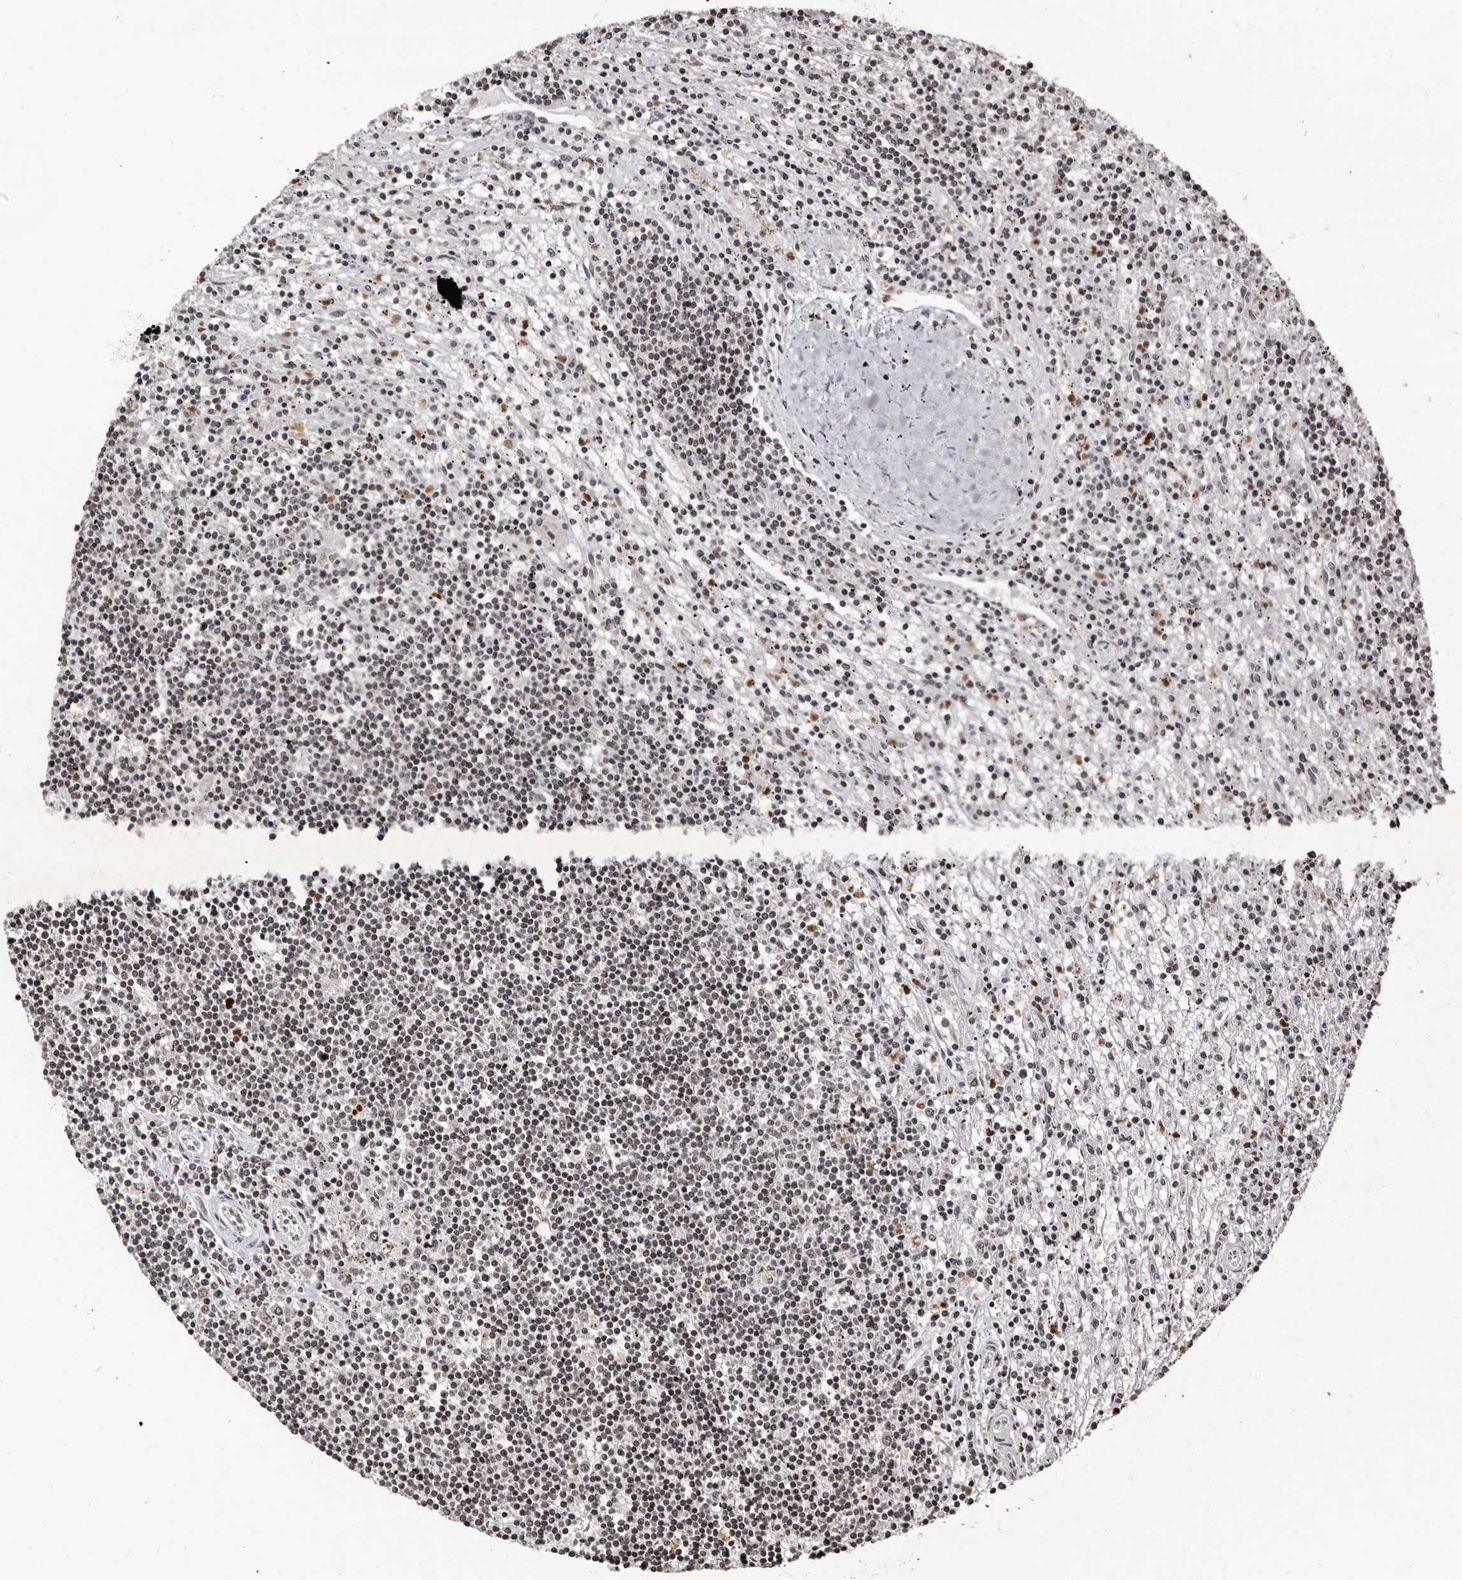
{"staining": {"intensity": "negative", "quantity": "none", "location": "none"}, "tissue": "lymphoma", "cell_type": "Tumor cells", "image_type": "cancer", "snomed": [{"axis": "morphology", "description": "Malignant lymphoma, non-Hodgkin's type, Low grade"}, {"axis": "topography", "description": "Spleen"}], "caption": "Tumor cells are negative for protein expression in human lymphoma.", "gene": "THUMPD1", "patient": {"sex": "male", "age": 76}}